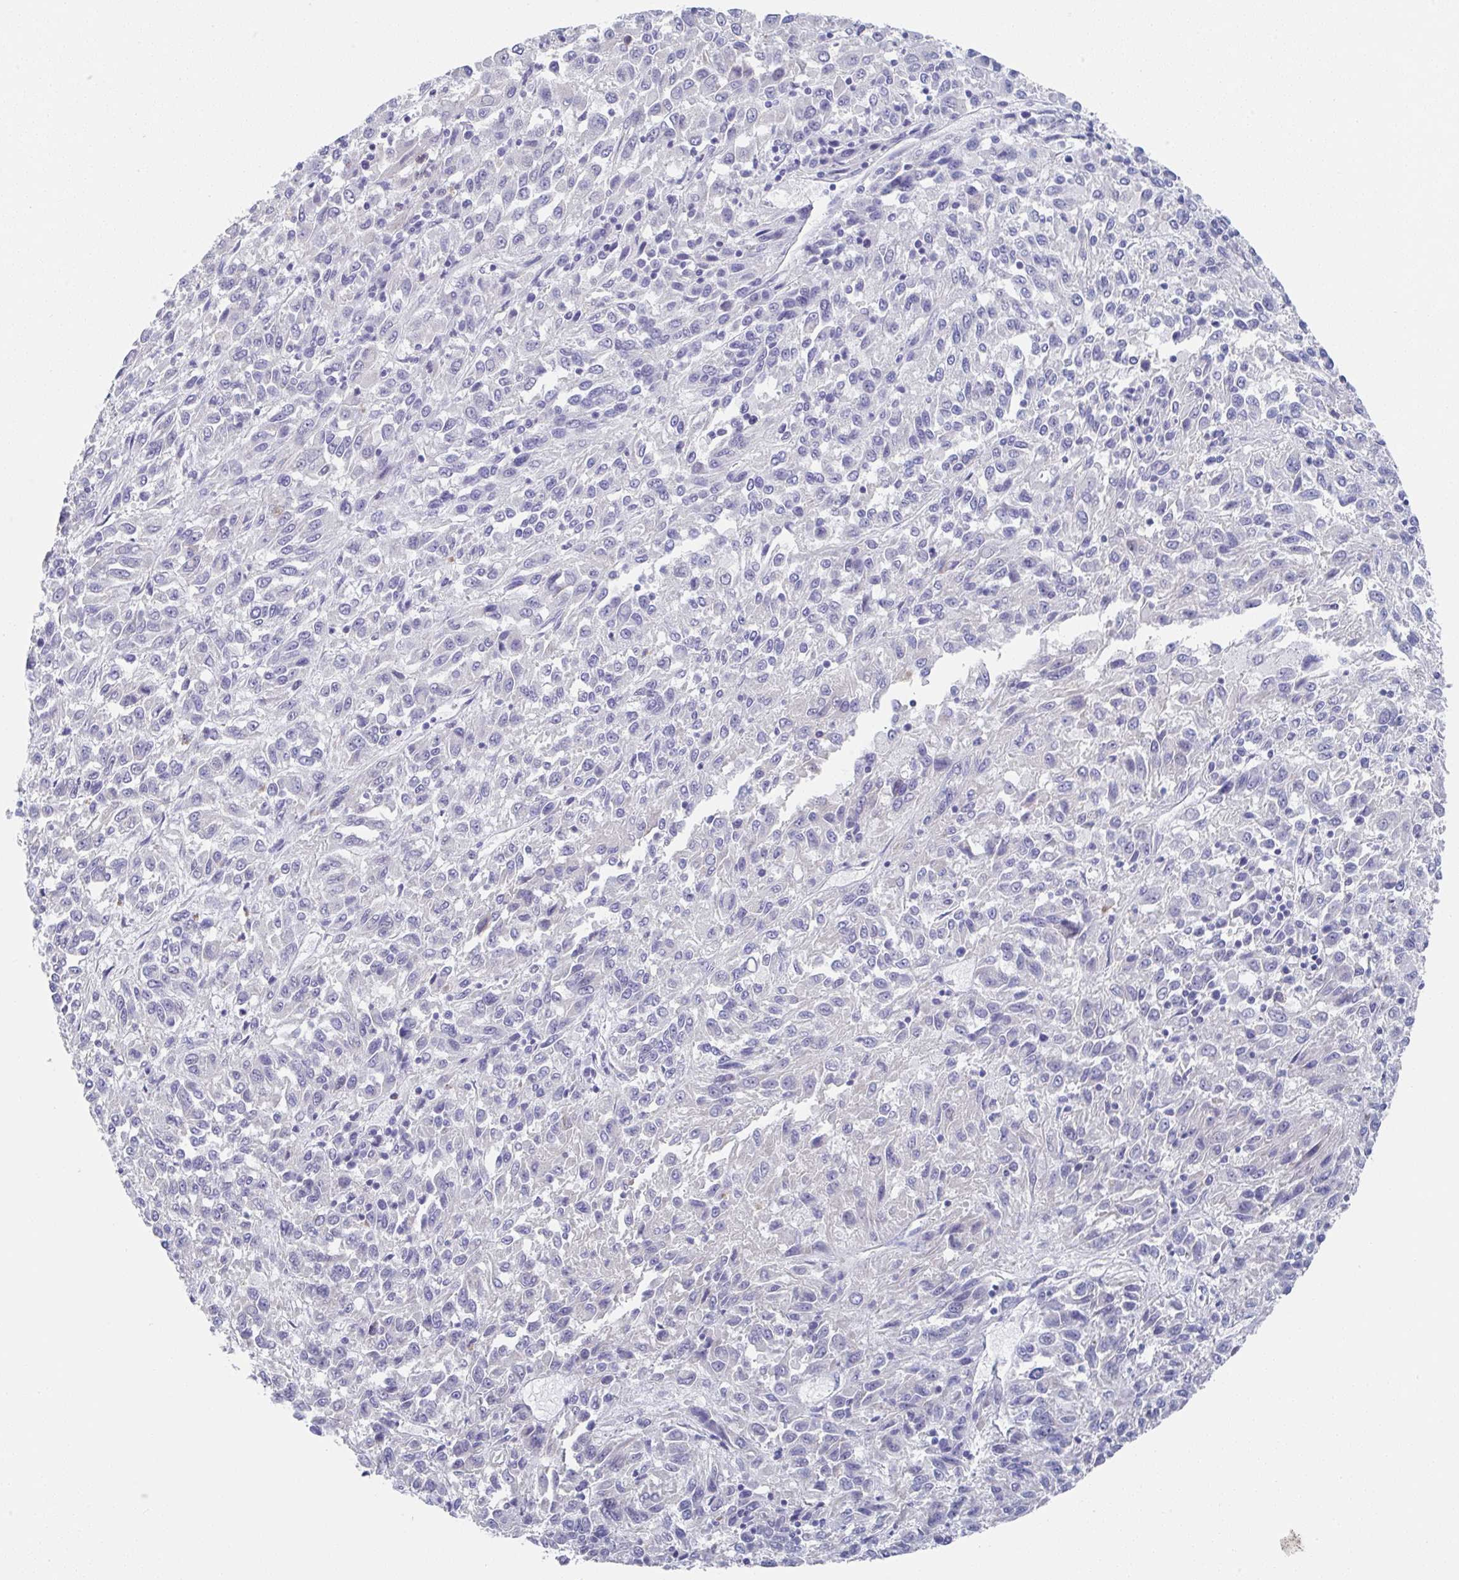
{"staining": {"intensity": "negative", "quantity": "none", "location": "none"}, "tissue": "melanoma", "cell_type": "Tumor cells", "image_type": "cancer", "snomed": [{"axis": "morphology", "description": "Malignant melanoma, Metastatic site"}, {"axis": "topography", "description": "Lung"}], "caption": "High magnification brightfield microscopy of melanoma stained with DAB (3,3'-diaminobenzidine) (brown) and counterstained with hematoxylin (blue): tumor cells show no significant staining.", "gene": "TNFRSF8", "patient": {"sex": "male", "age": 64}}